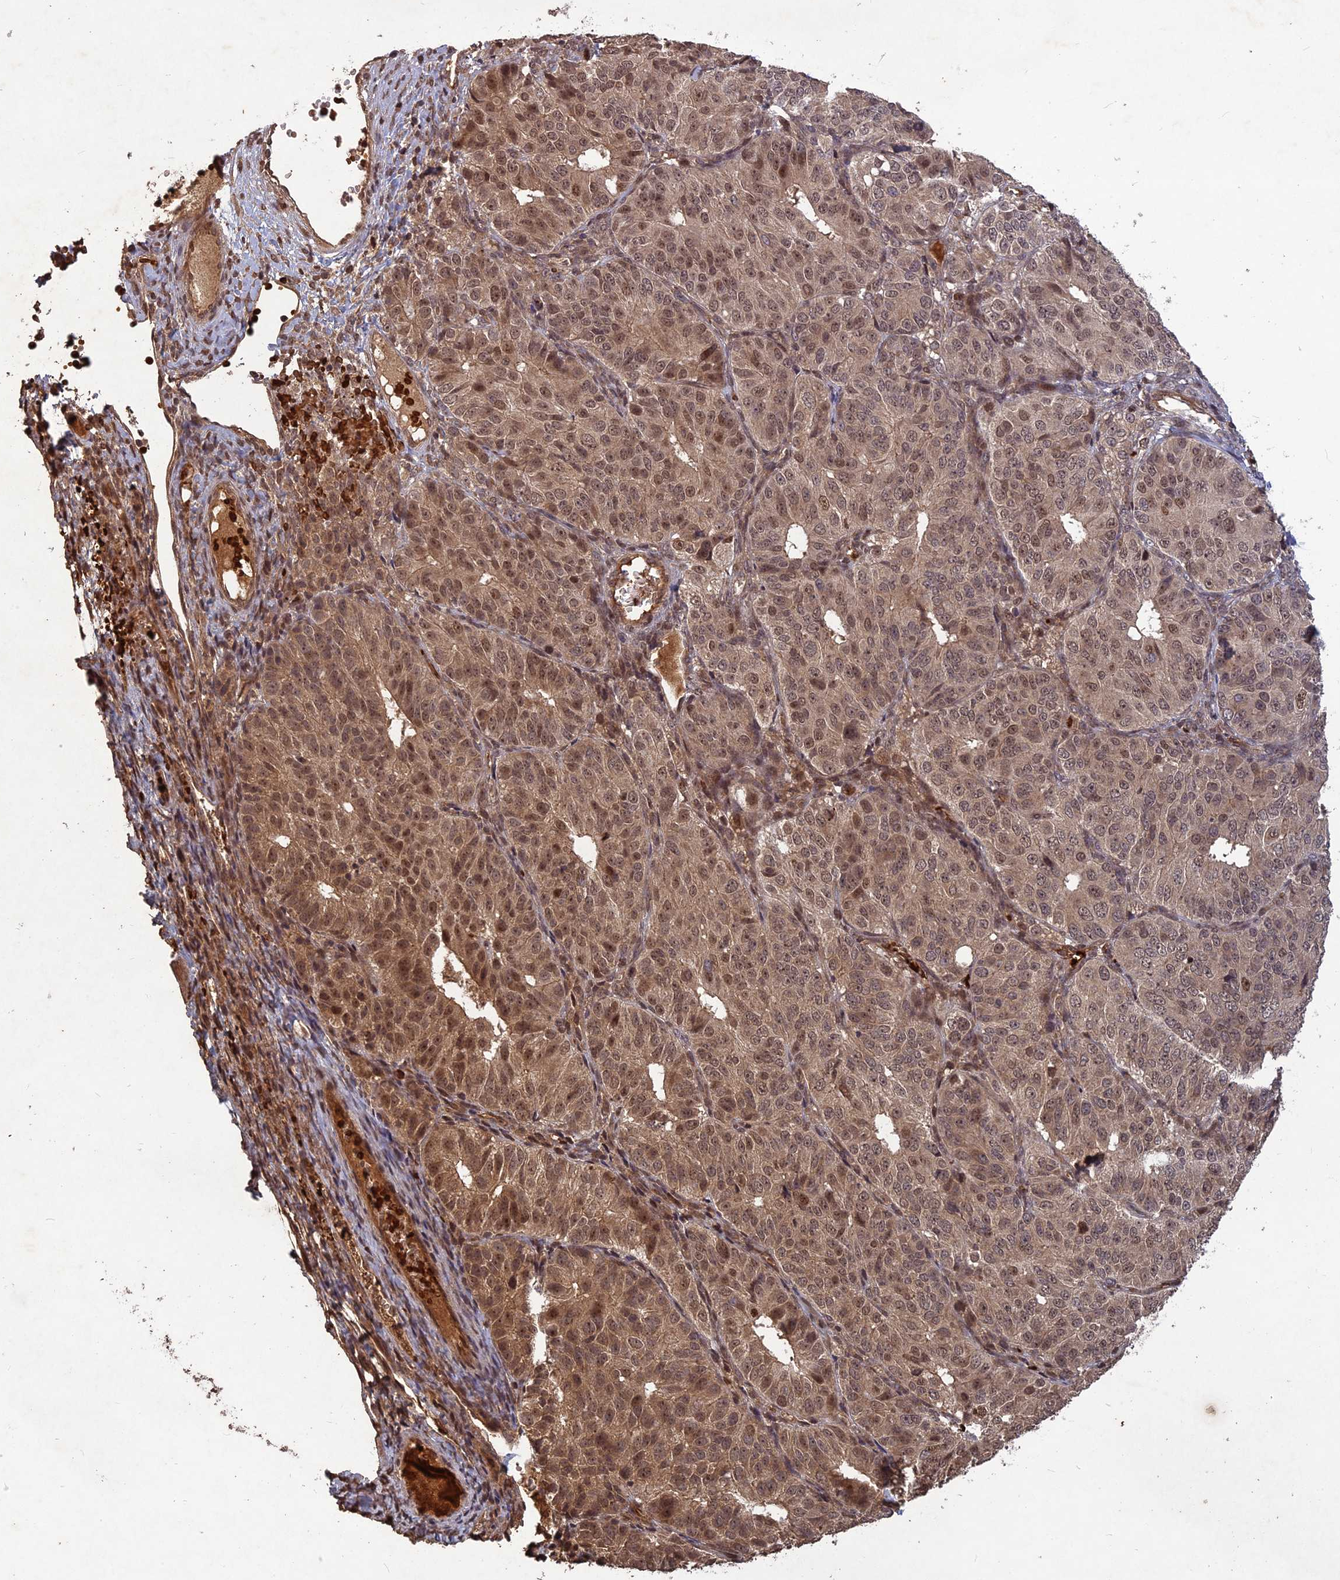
{"staining": {"intensity": "moderate", "quantity": ">75%", "location": "cytoplasmic/membranous,nuclear"}, "tissue": "ovarian cancer", "cell_type": "Tumor cells", "image_type": "cancer", "snomed": [{"axis": "morphology", "description": "Carcinoma, endometroid"}, {"axis": "topography", "description": "Ovary"}], "caption": "This image demonstrates IHC staining of human ovarian cancer, with medium moderate cytoplasmic/membranous and nuclear positivity in about >75% of tumor cells.", "gene": "SRMS", "patient": {"sex": "female", "age": 51}}